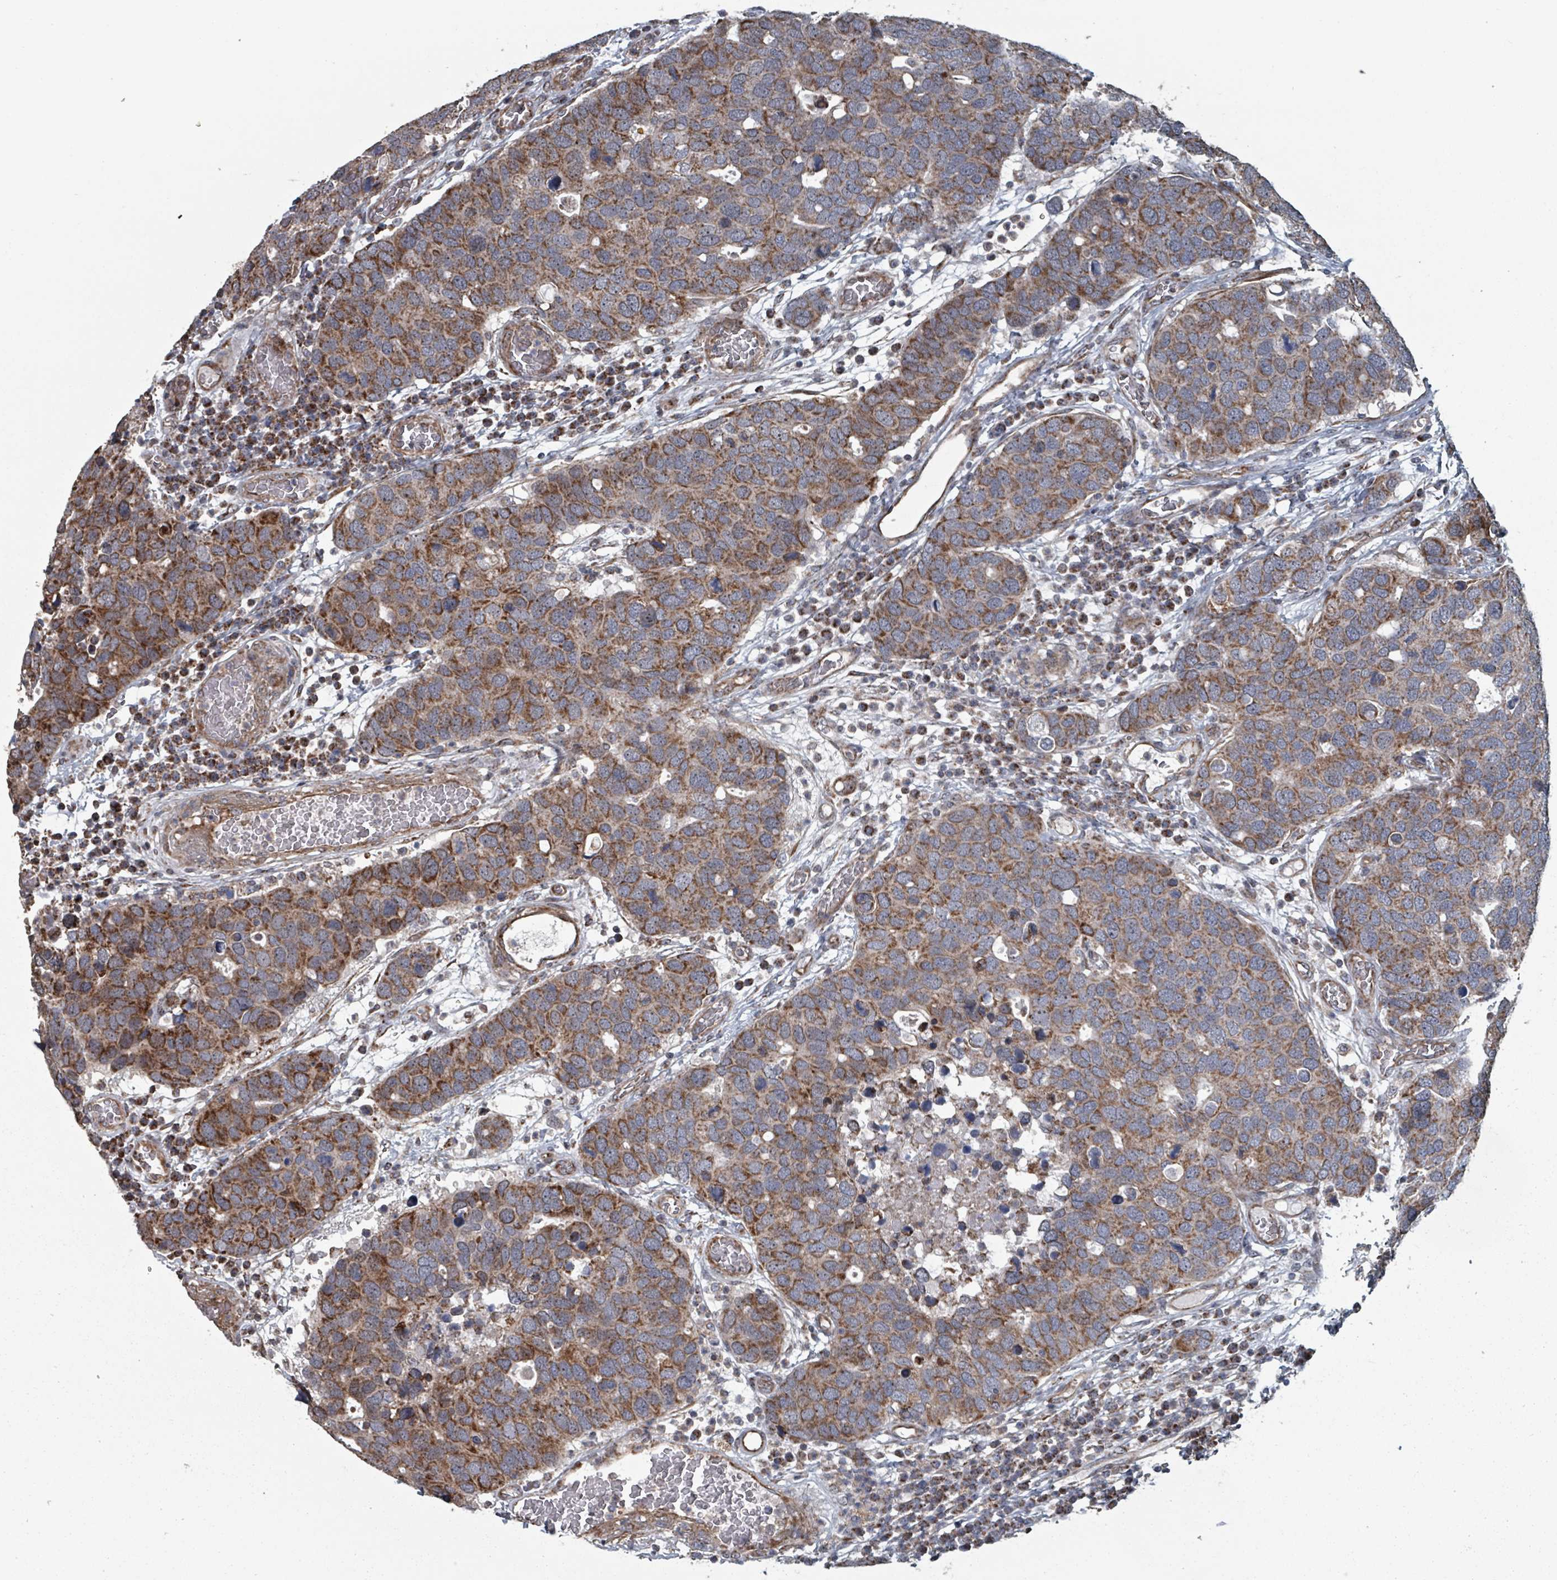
{"staining": {"intensity": "moderate", "quantity": ">75%", "location": "cytoplasmic/membranous"}, "tissue": "breast cancer", "cell_type": "Tumor cells", "image_type": "cancer", "snomed": [{"axis": "morphology", "description": "Duct carcinoma"}, {"axis": "topography", "description": "Breast"}], "caption": "An immunohistochemistry (IHC) histopathology image of neoplastic tissue is shown. Protein staining in brown highlights moderate cytoplasmic/membranous positivity in breast cancer within tumor cells.", "gene": "MRPL4", "patient": {"sex": "female", "age": 83}}